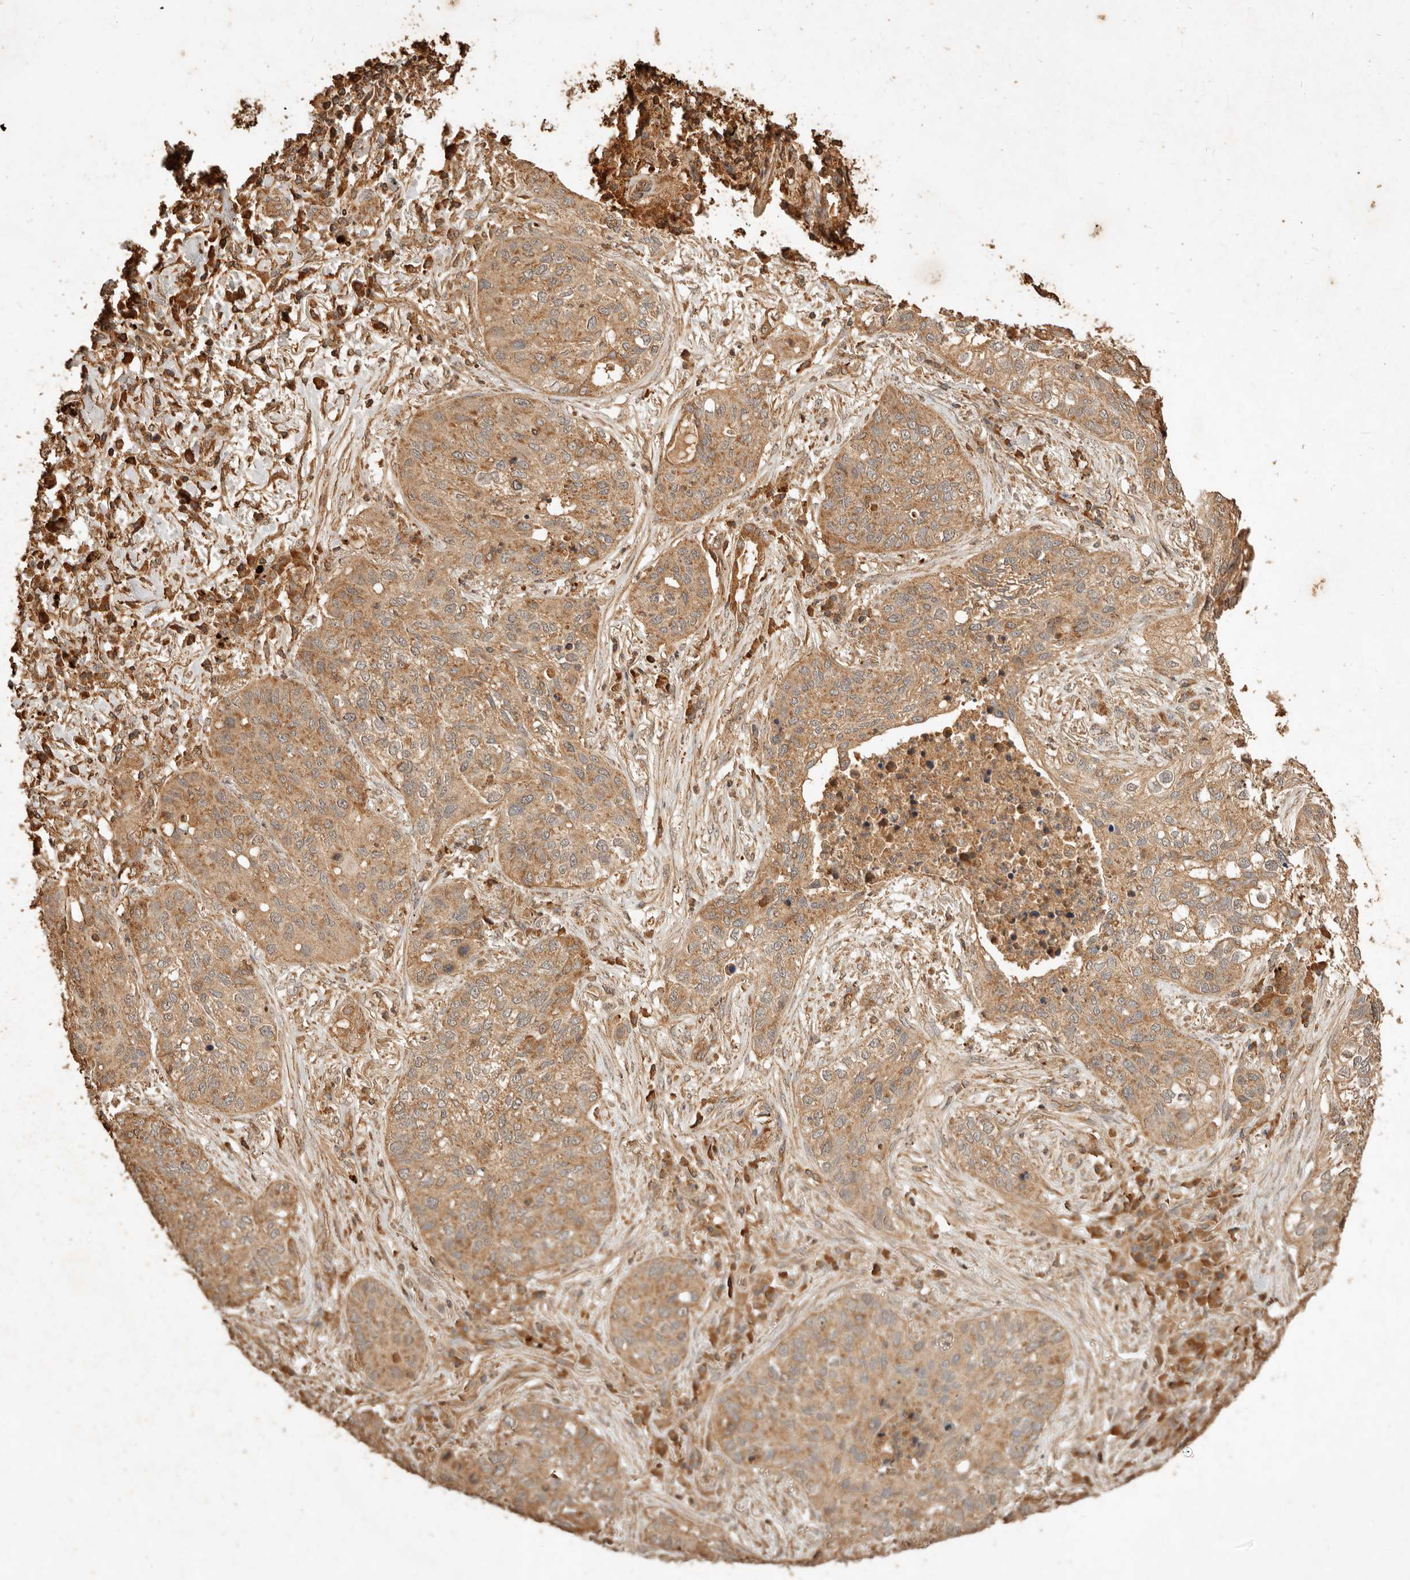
{"staining": {"intensity": "moderate", "quantity": ">75%", "location": "cytoplasmic/membranous"}, "tissue": "lung cancer", "cell_type": "Tumor cells", "image_type": "cancer", "snomed": [{"axis": "morphology", "description": "Squamous cell carcinoma, NOS"}, {"axis": "topography", "description": "Lung"}], "caption": "Brown immunohistochemical staining in human lung squamous cell carcinoma shows moderate cytoplasmic/membranous positivity in about >75% of tumor cells.", "gene": "FAM180B", "patient": {"sex": "female", "age": 63}}